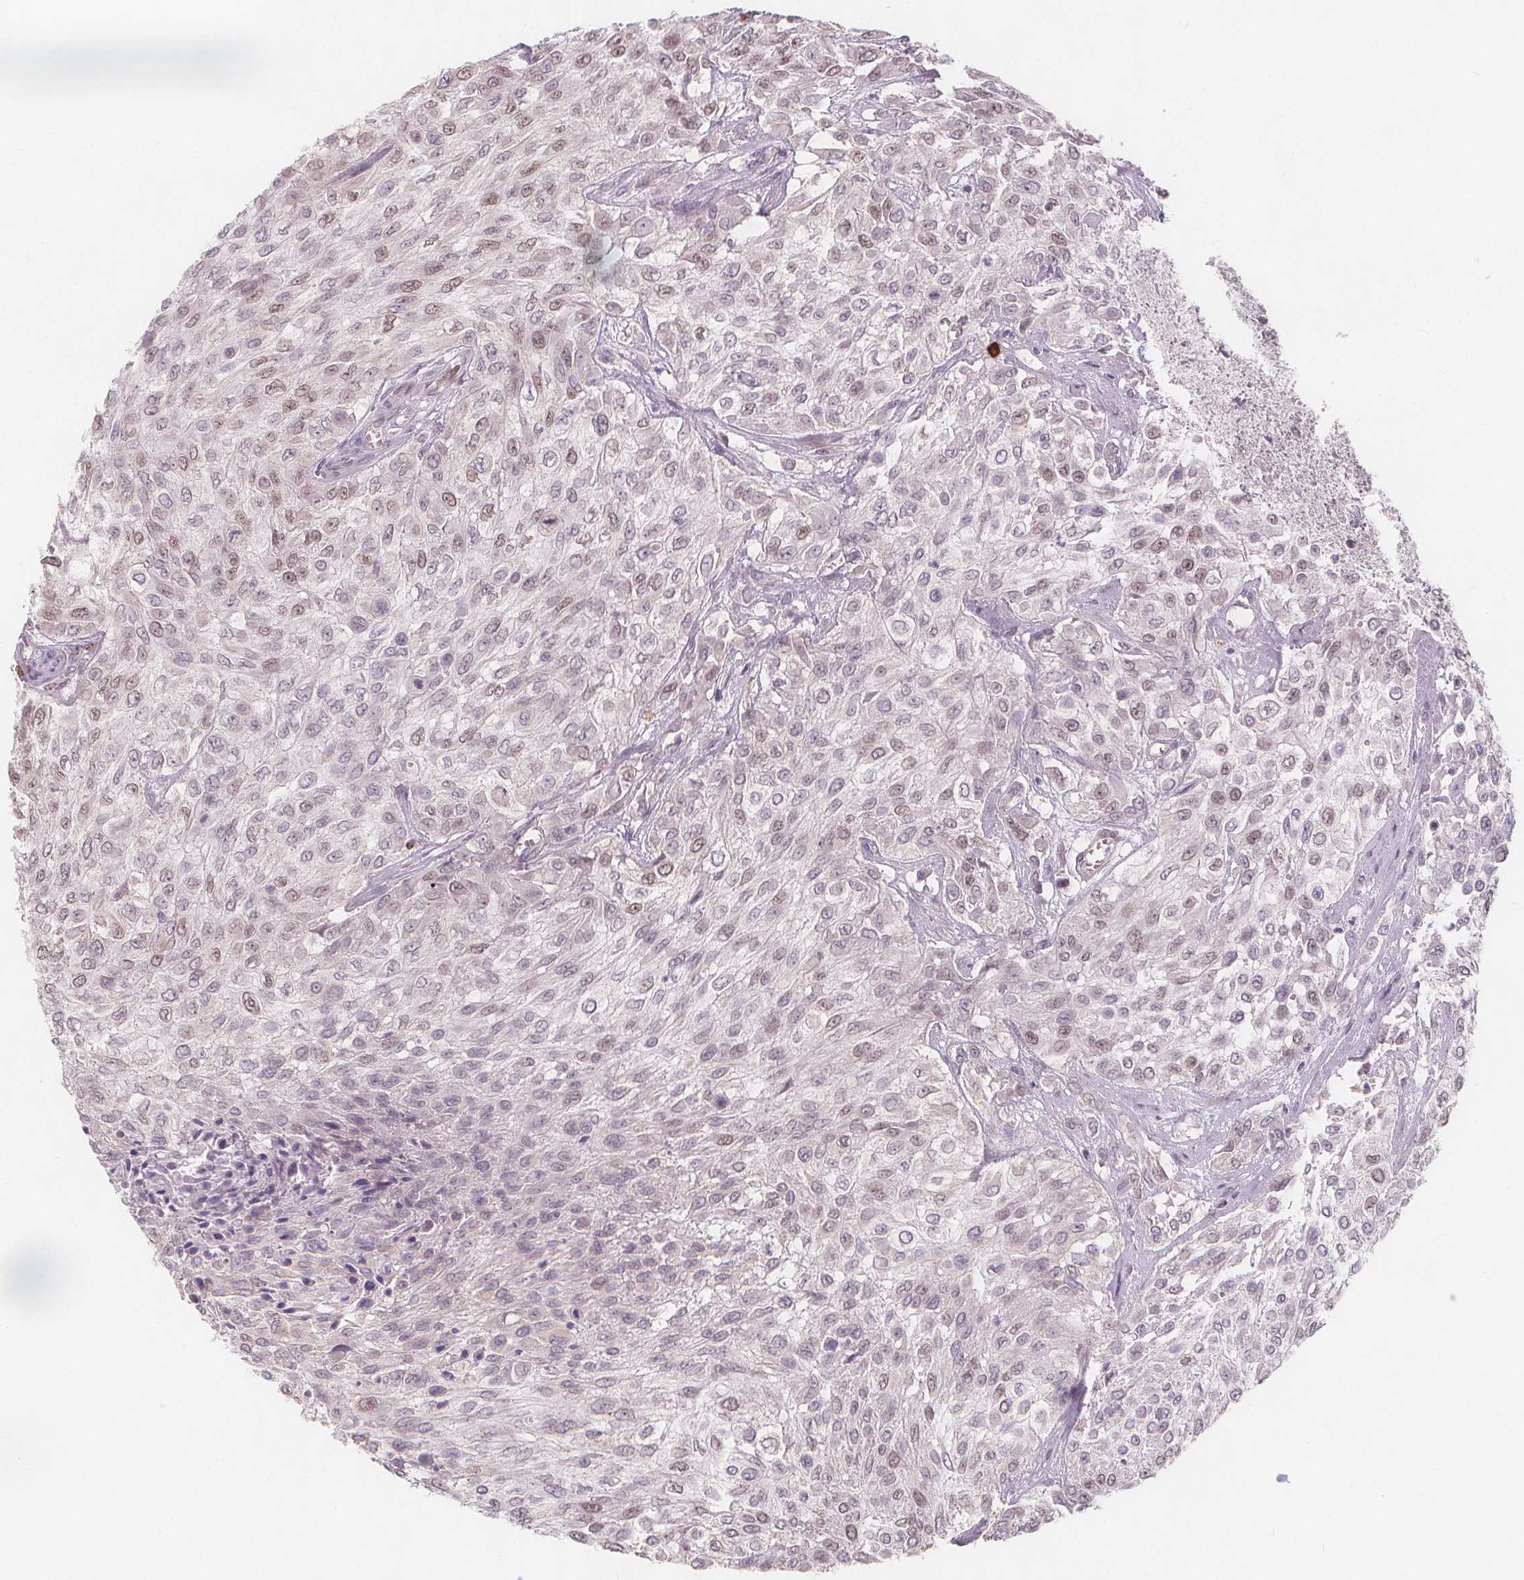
{"staining": {"intensity": "weak", "quantity": "<25%", "location": "nuclear"}, "tissue": "urothelial cancer", "cell_type": "Tumor cells", "image_type": "cancer", "snomed": [{"axis": "morphology", "description": "Urothelial carcinoma, High grade"}, {"axis": "topography", "description": "Urinary bladder"}], "caption": "This is an IHC image of human urothelial carcinoma (high-grade). There is no expression in tumor cells.", "gene": "TIPIN", "patient": {"sex": "male", "age": 57}}